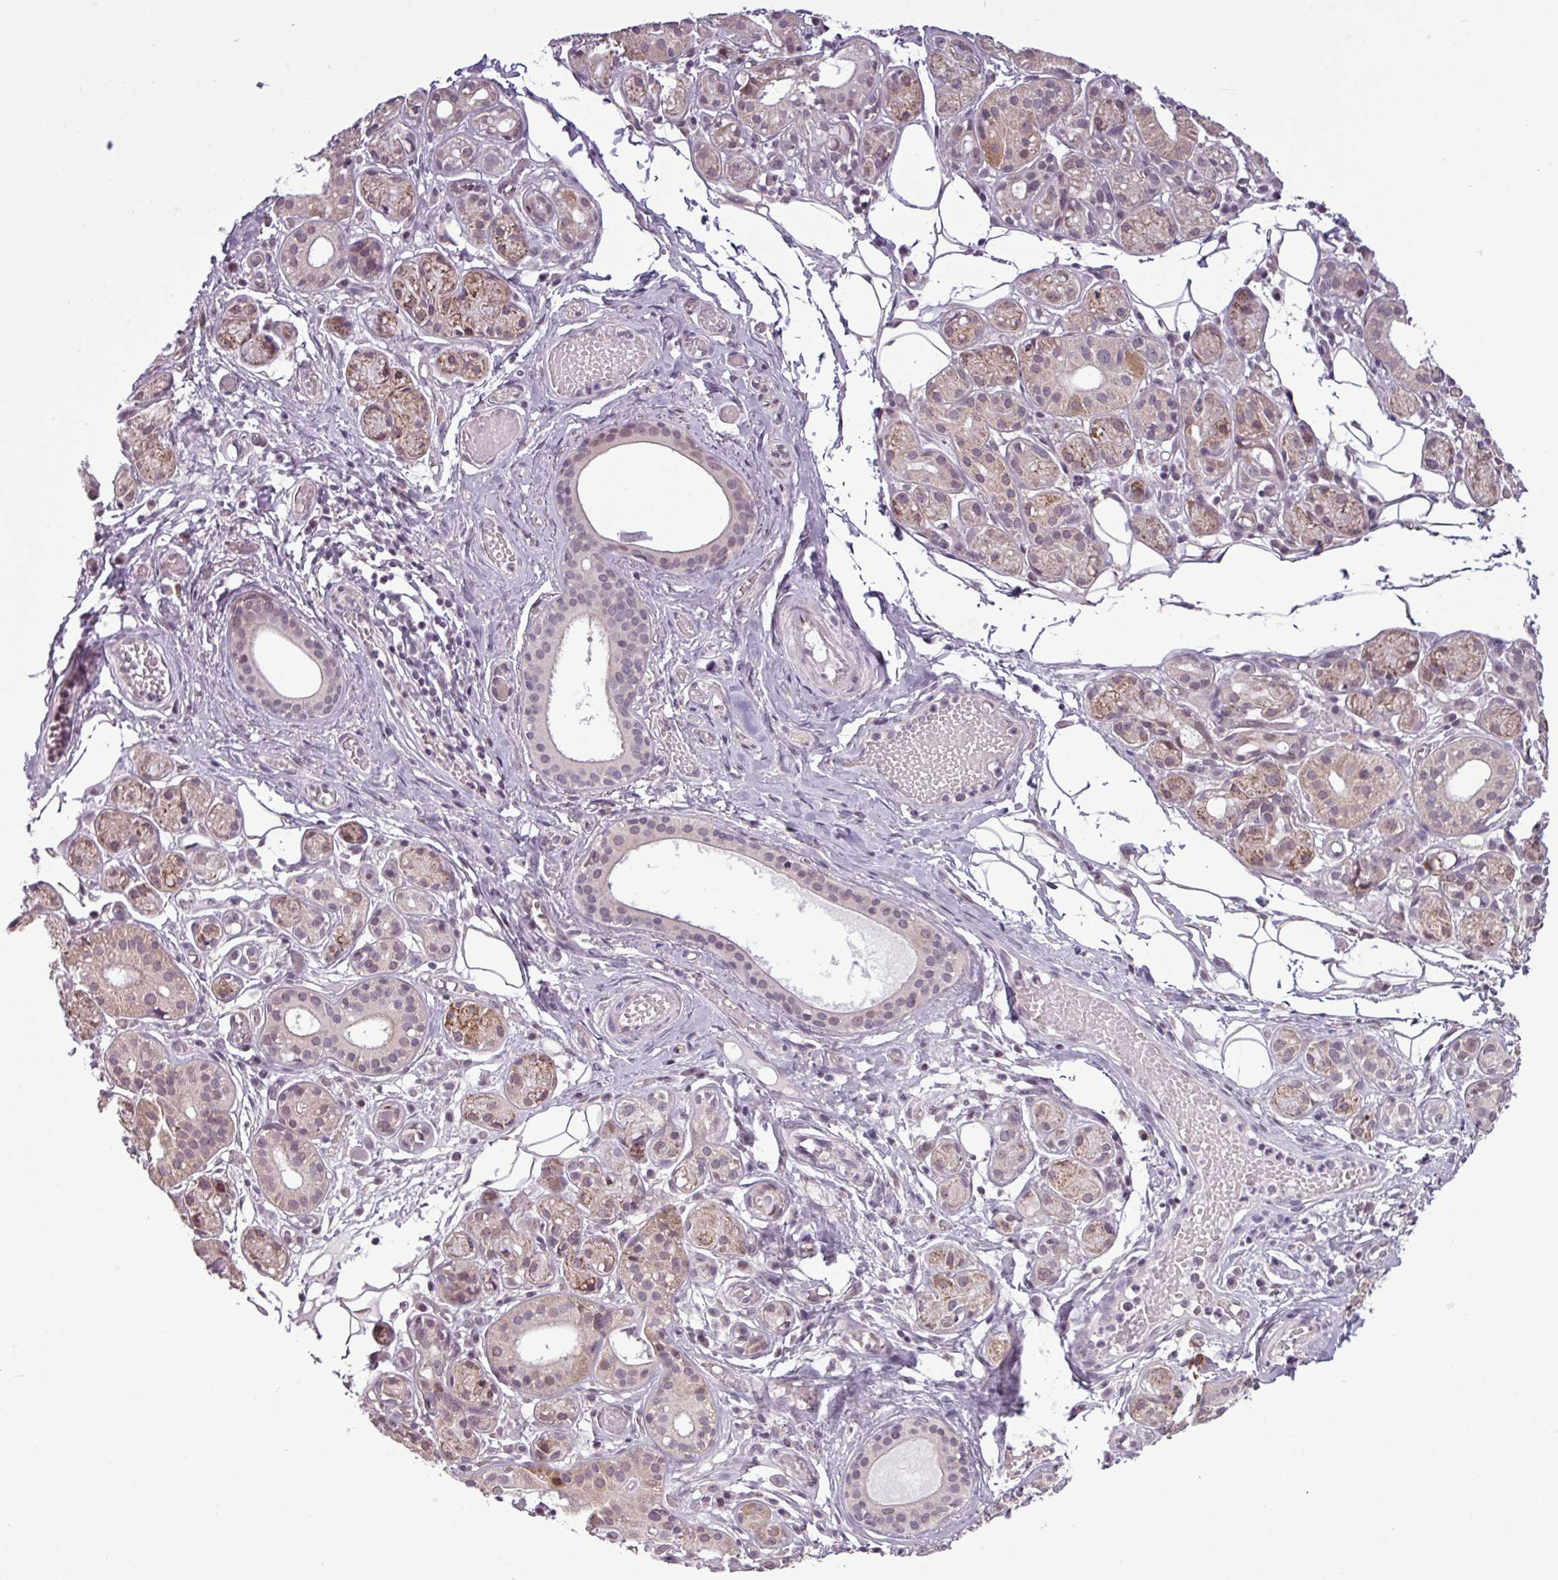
{"staining": {"intensity": "moderate", "quantity": "25%-75%", "location": "cytoplasmic/membranous"}, "tissue": "salivary gland", "cell_type": "Glandular cells", "image_type": "normal", "snomed": [{"axis": "morphology", "description": "Normal tissue, NOS"}, {"axis": "topography", "description": "Salivary gland"}], "caption": "A high-resolution histopathology image shows IHC staining of benign salivary gland, which reveals moderate cytoplasmic/membranous staining in approximately 25%-75% of glandular cells.", "gene": "GPT2", "patient": {"sex": "male", "age": 82}}